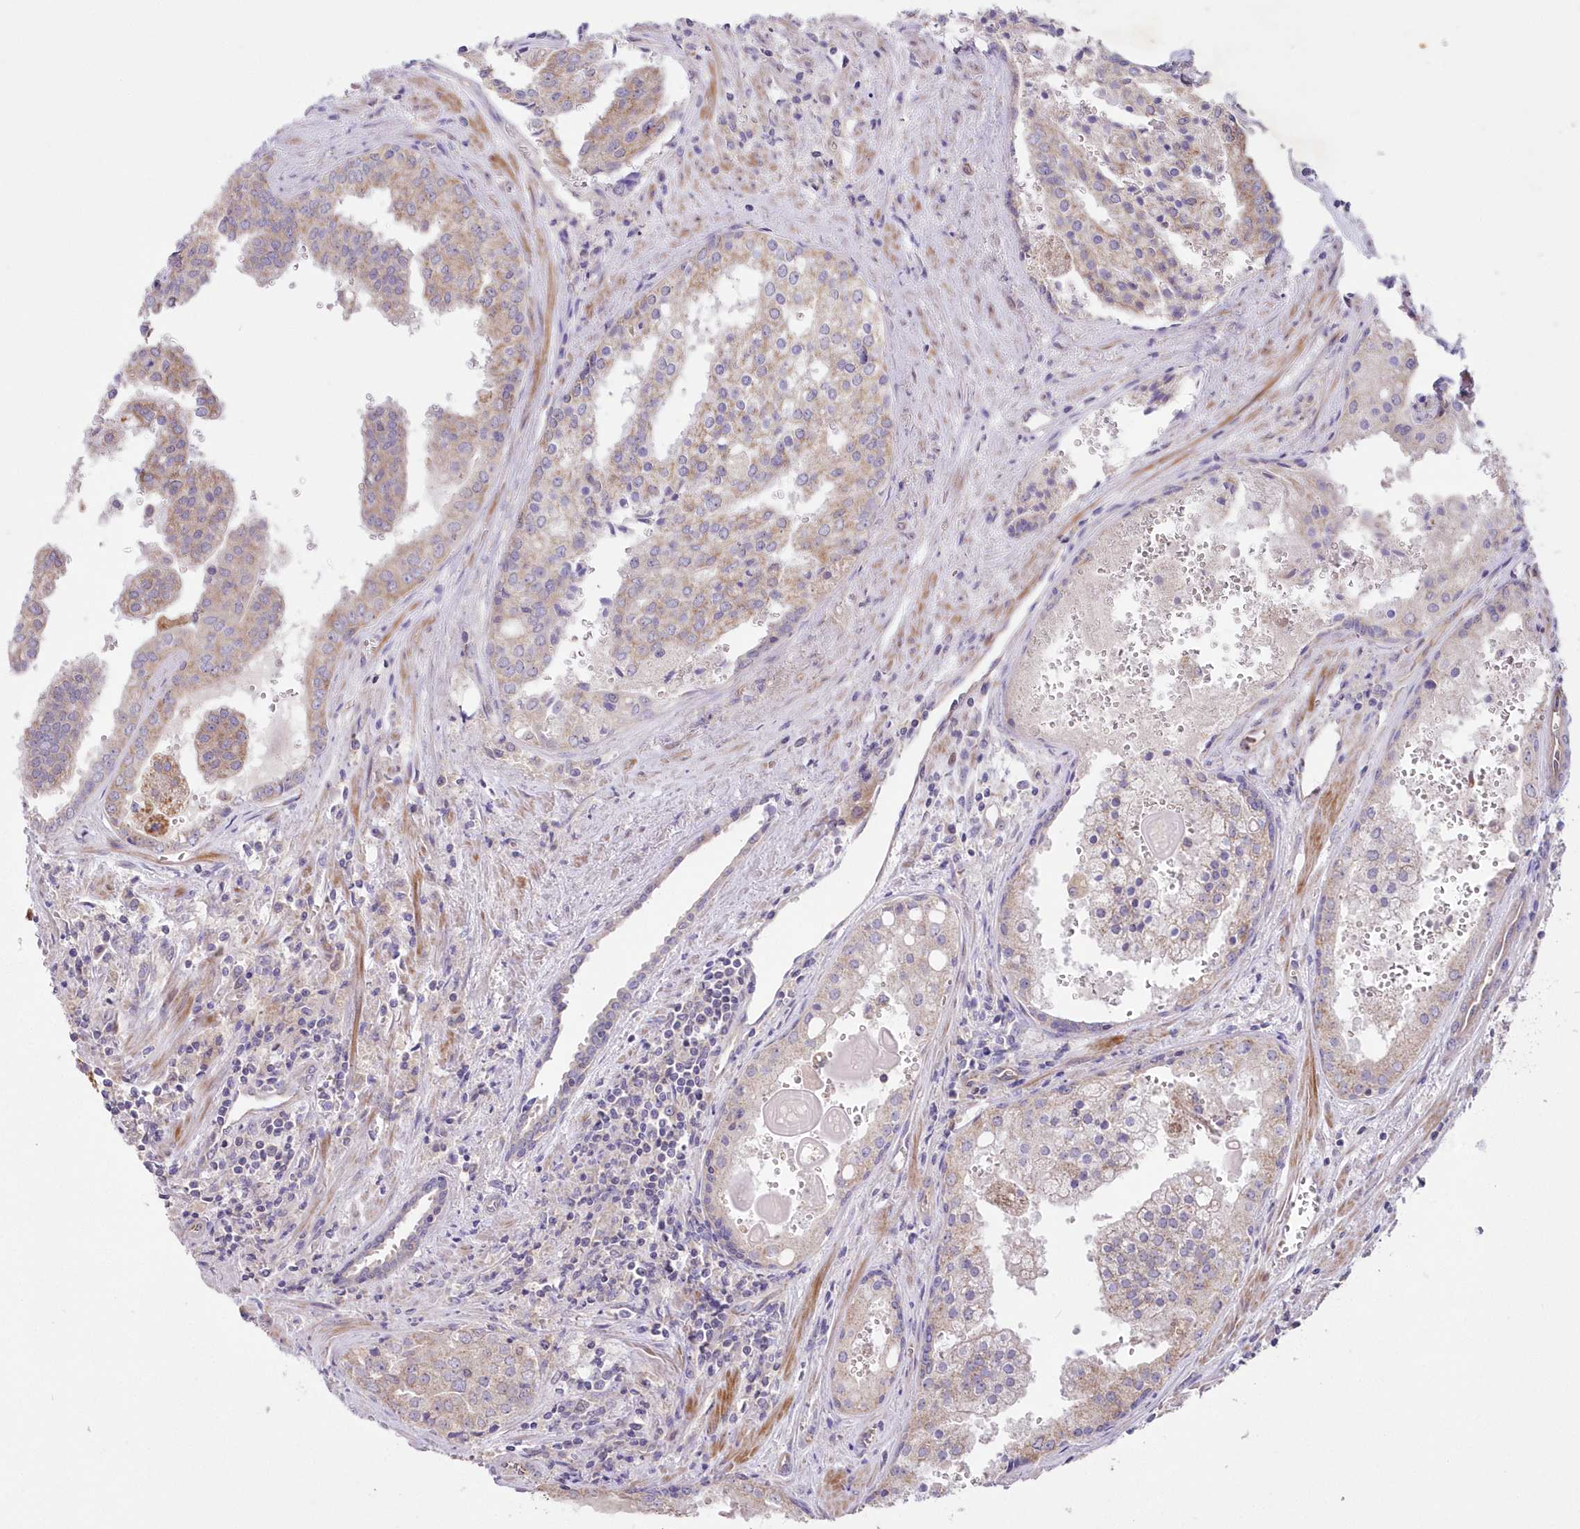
{"staining": {"intensity": "weak", "quantity": "<25%", "location": "cytoplasmic/membranous"}, "tissue": "prostate cancer", "cell_type": "Tumor cells", "image_type": "cancer", "snomed": [{"axis": "morphology", "description": "Adenocarcinoma, High grade"}, {"axis": "topography", "description": "Prostate"}], "caption": "DAB (3,3'-diaminobenzidine) immunohistochemical staining of human high-grade adenocarcinoma (prostate) reveals no significant positivity in tumor cells.", "gene": "ITSN2", "patient": {"sex": "male", "age": 68}}